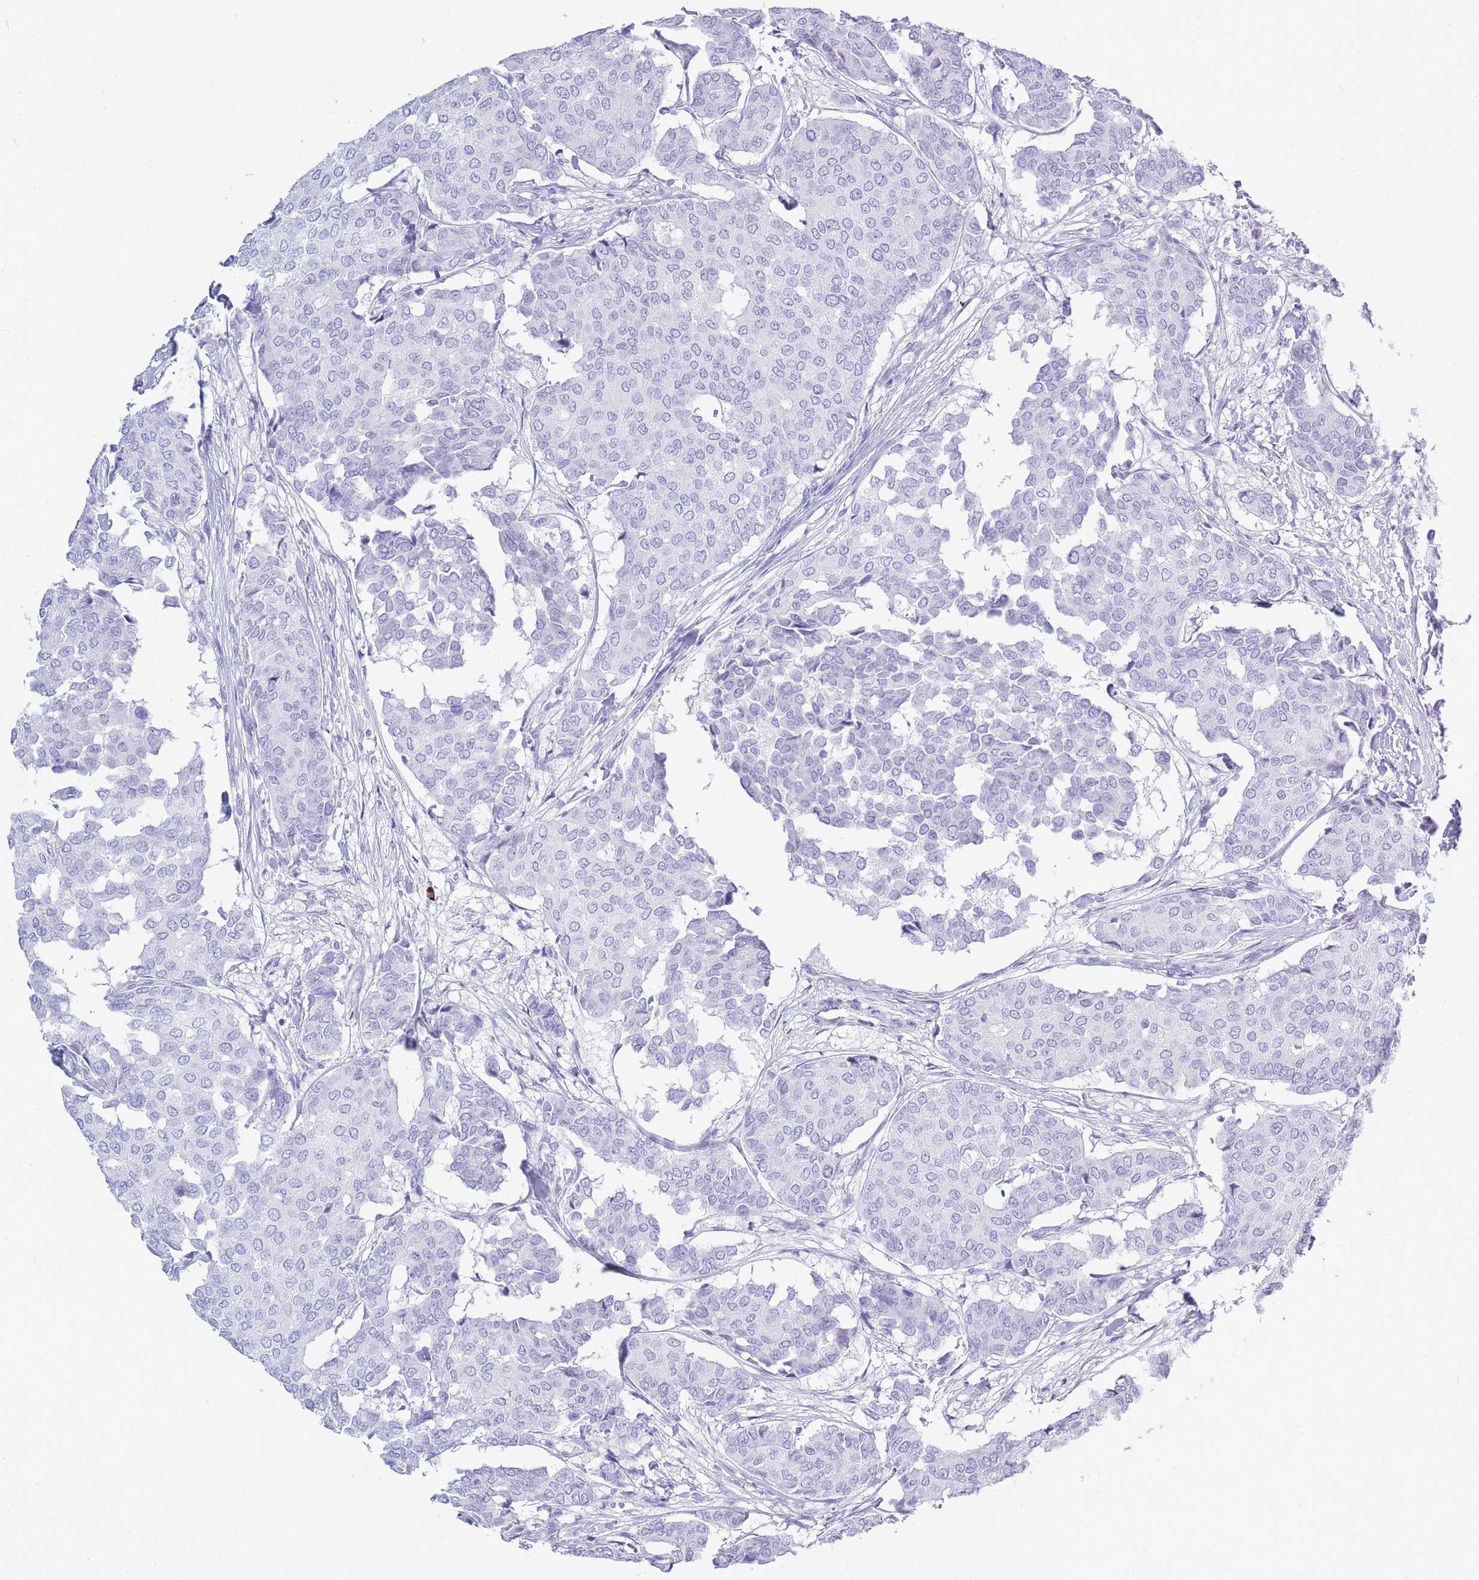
{"staining": {"intensity": "negative", "quantity": "none", "location": "none"}, "tissue": "breast cancer", "cell_type": "Tumor cells", "image_type": "cancer", "snomed": [{"axis": "morphology", "description": "Duct carcinoma"}, {"axis": "topography", "description": "Breast"}], "caption": "Immunohistochemistry image of breast cancer stained for a protein (brown), which demonstrates no positivity in tumor cells. (DAB (3,3'-diaminobenzidine) IHC visualized using brightfield microscopy, high magnification).", "gene": "ZFP62", "patient": {"sex": "female", "age": 75}}